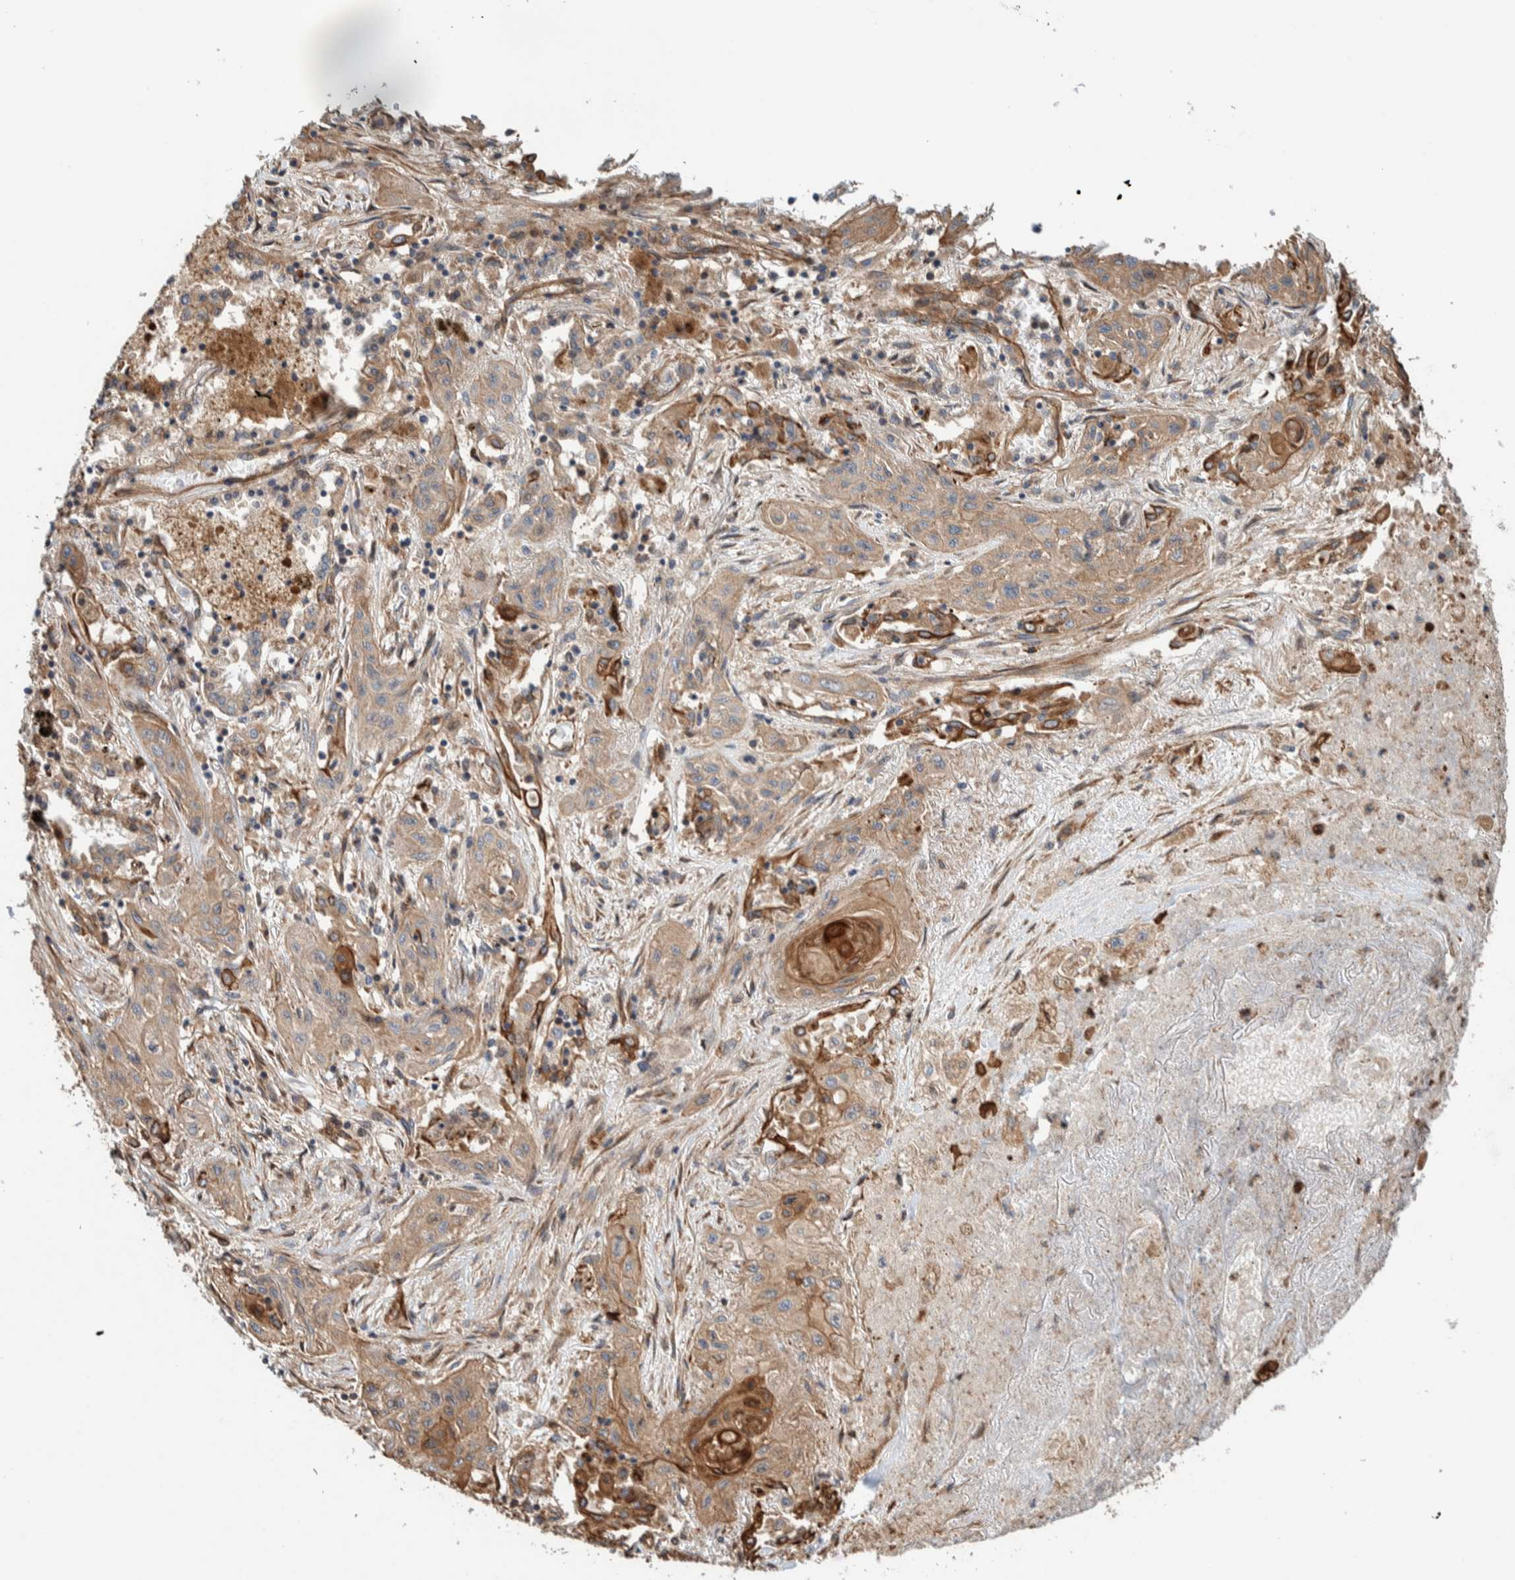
{"staining": {"intensity": "weak", "quantity": ">75%", "location": "cytoplasmic/membranous"}, "tissue": "lung cancer", "cell_type": "Tumor cells", "image_type": "cancer", "snomed": [{"axis": "morphology", "description": "Squamous cell carcinoma, NOS"}, {"axis": "topography", "description": "Lung"}], "caption": "Protein staining of lung cancer tissue demonstrates weak cytoplasmic/membranous expression in approximately >75% of tumor cells.", "gene": "PKD1L1", "patient": {"sex": "female", "age": 47}}